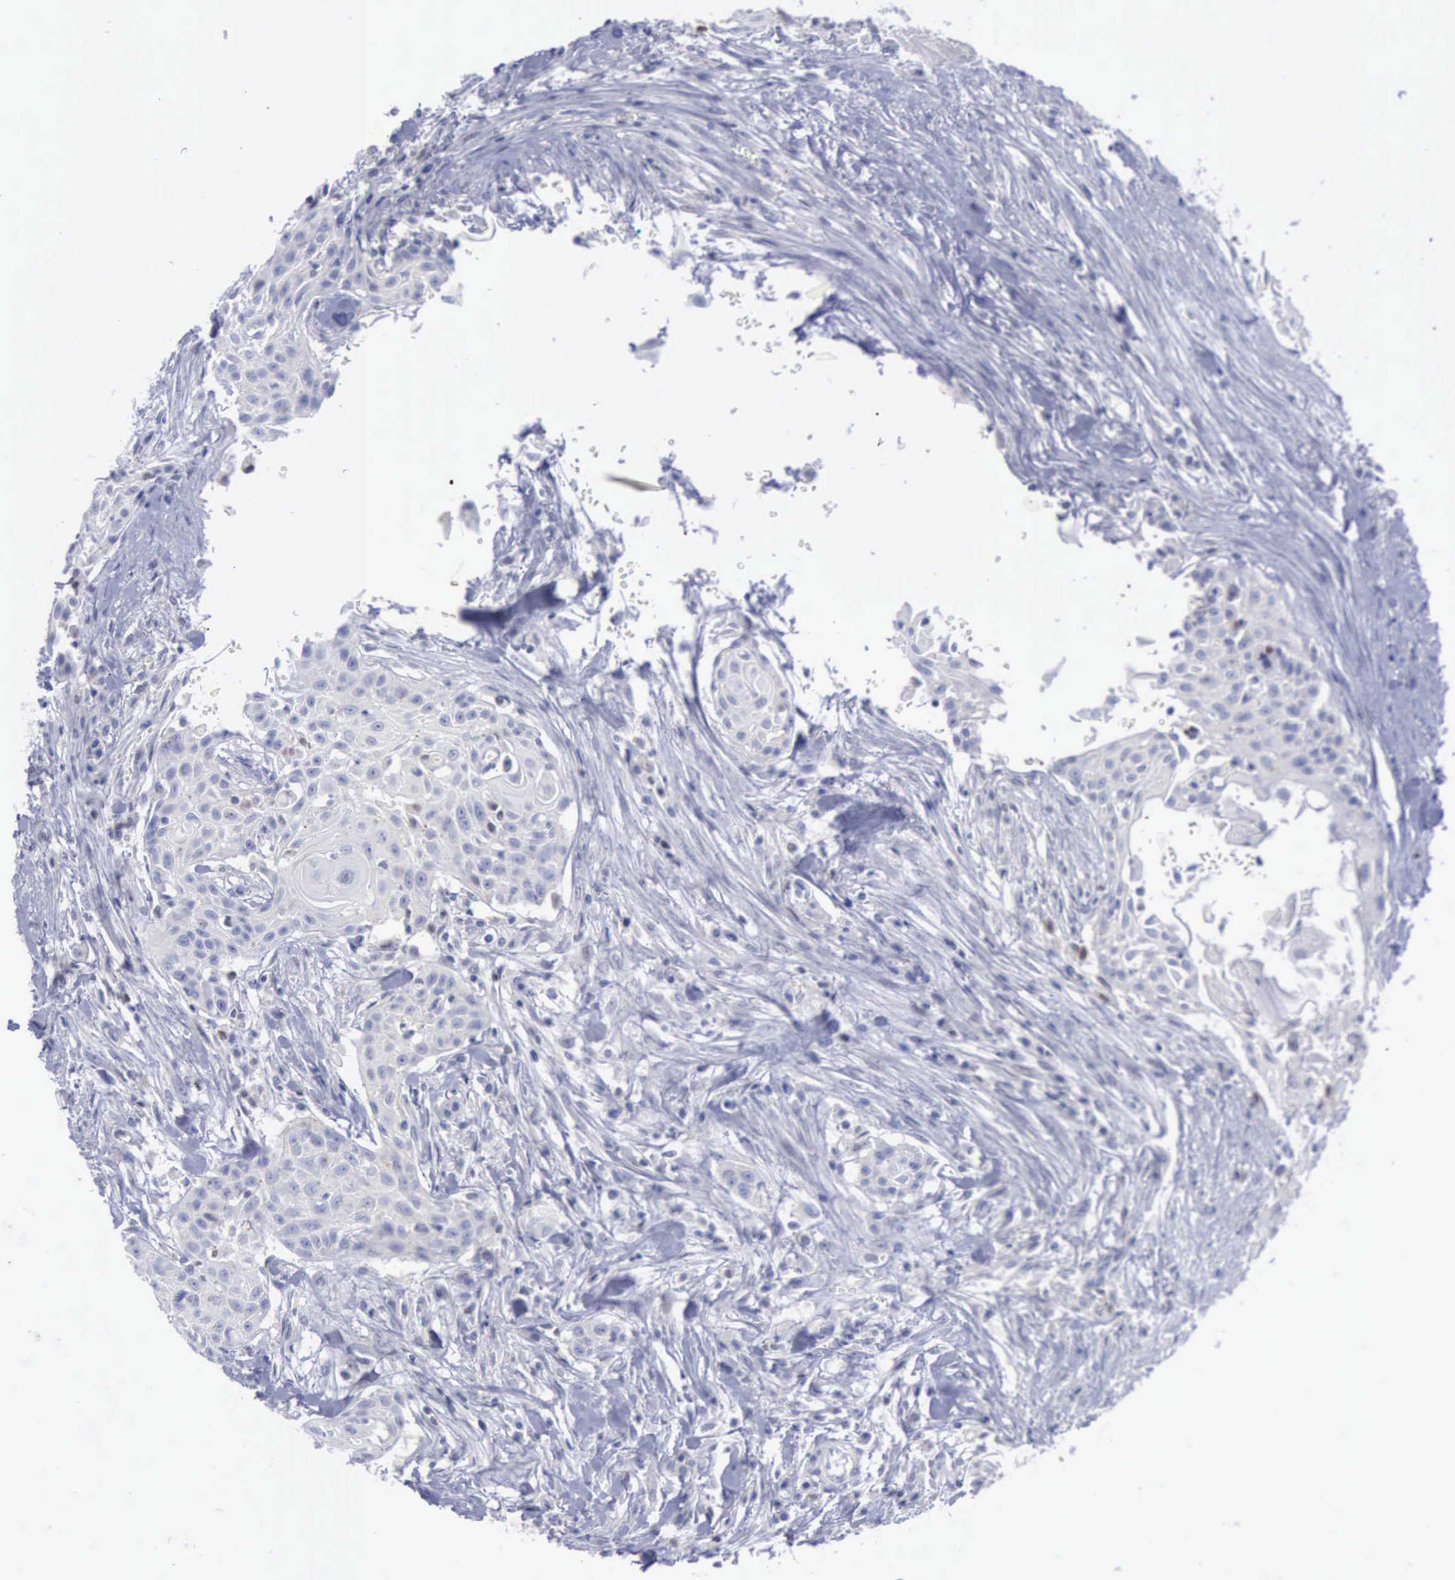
{"staining": {"intensity": "negative", "quantity": "none", "location": "none"}, "tissue": "head and neck cancer", "cell_type": "Tumor cells", "image_type": "cancer", "snomed": [{"axis": "morphology", "description": "Squamous cell carcinoma, NOS"}, {"axis": "morphology", "description": "Squamous cell carcinoma, metastatic, NOS"}, {"axis": "topography", "description": "Lymph node"}, {"axis": "topography", "description": "Salivary gland"}, {"axis": "topography", "description": "Head-Neck"}], "caption": "IHC of head and neck metastatic squamous cell carcinoma demonstrates no positivity in tumor cells.", "gene": "SATB2", "patient": {"sex": "female", "age": 74}}